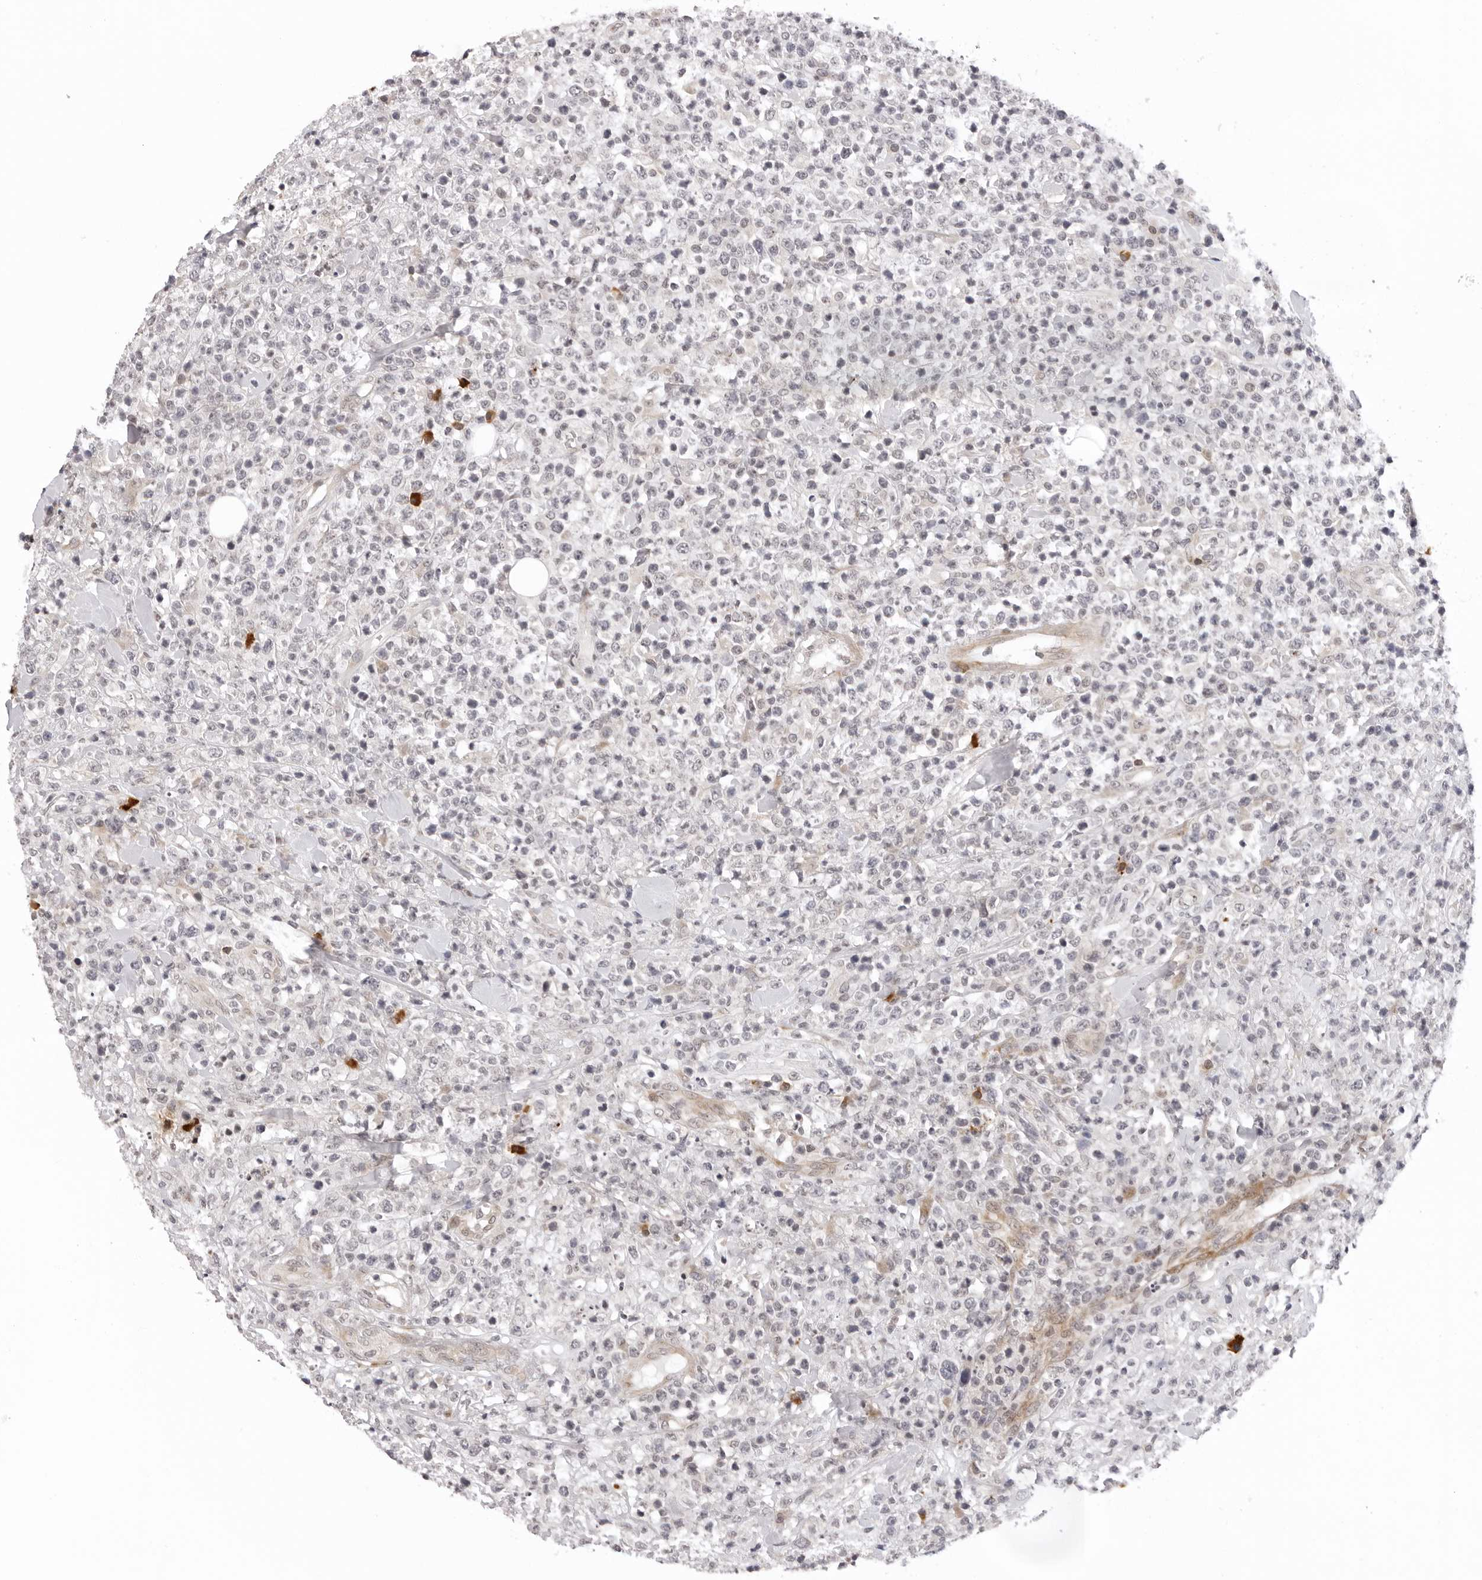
{"staining": {"intensity": "negative", "quantity": "none", "location": "none"}, "tissue": "lymphoma", "cell_type": "Tumor cells", "image_type": "cancer", "snomed": [{"axis": "morphology", "description": "Malignant lymphoma, non-Hodgkin's type, High grade"}, {"axis": "topography", "description": "Colon"}], "caption": "Immunohistochemistry (IHC) micrograph of human lymphoma stained for a protein (brown), which reveals no expression in tumor cells.", "gene": "IL17RA", "patient": {"sex": "female", "age": 53}}